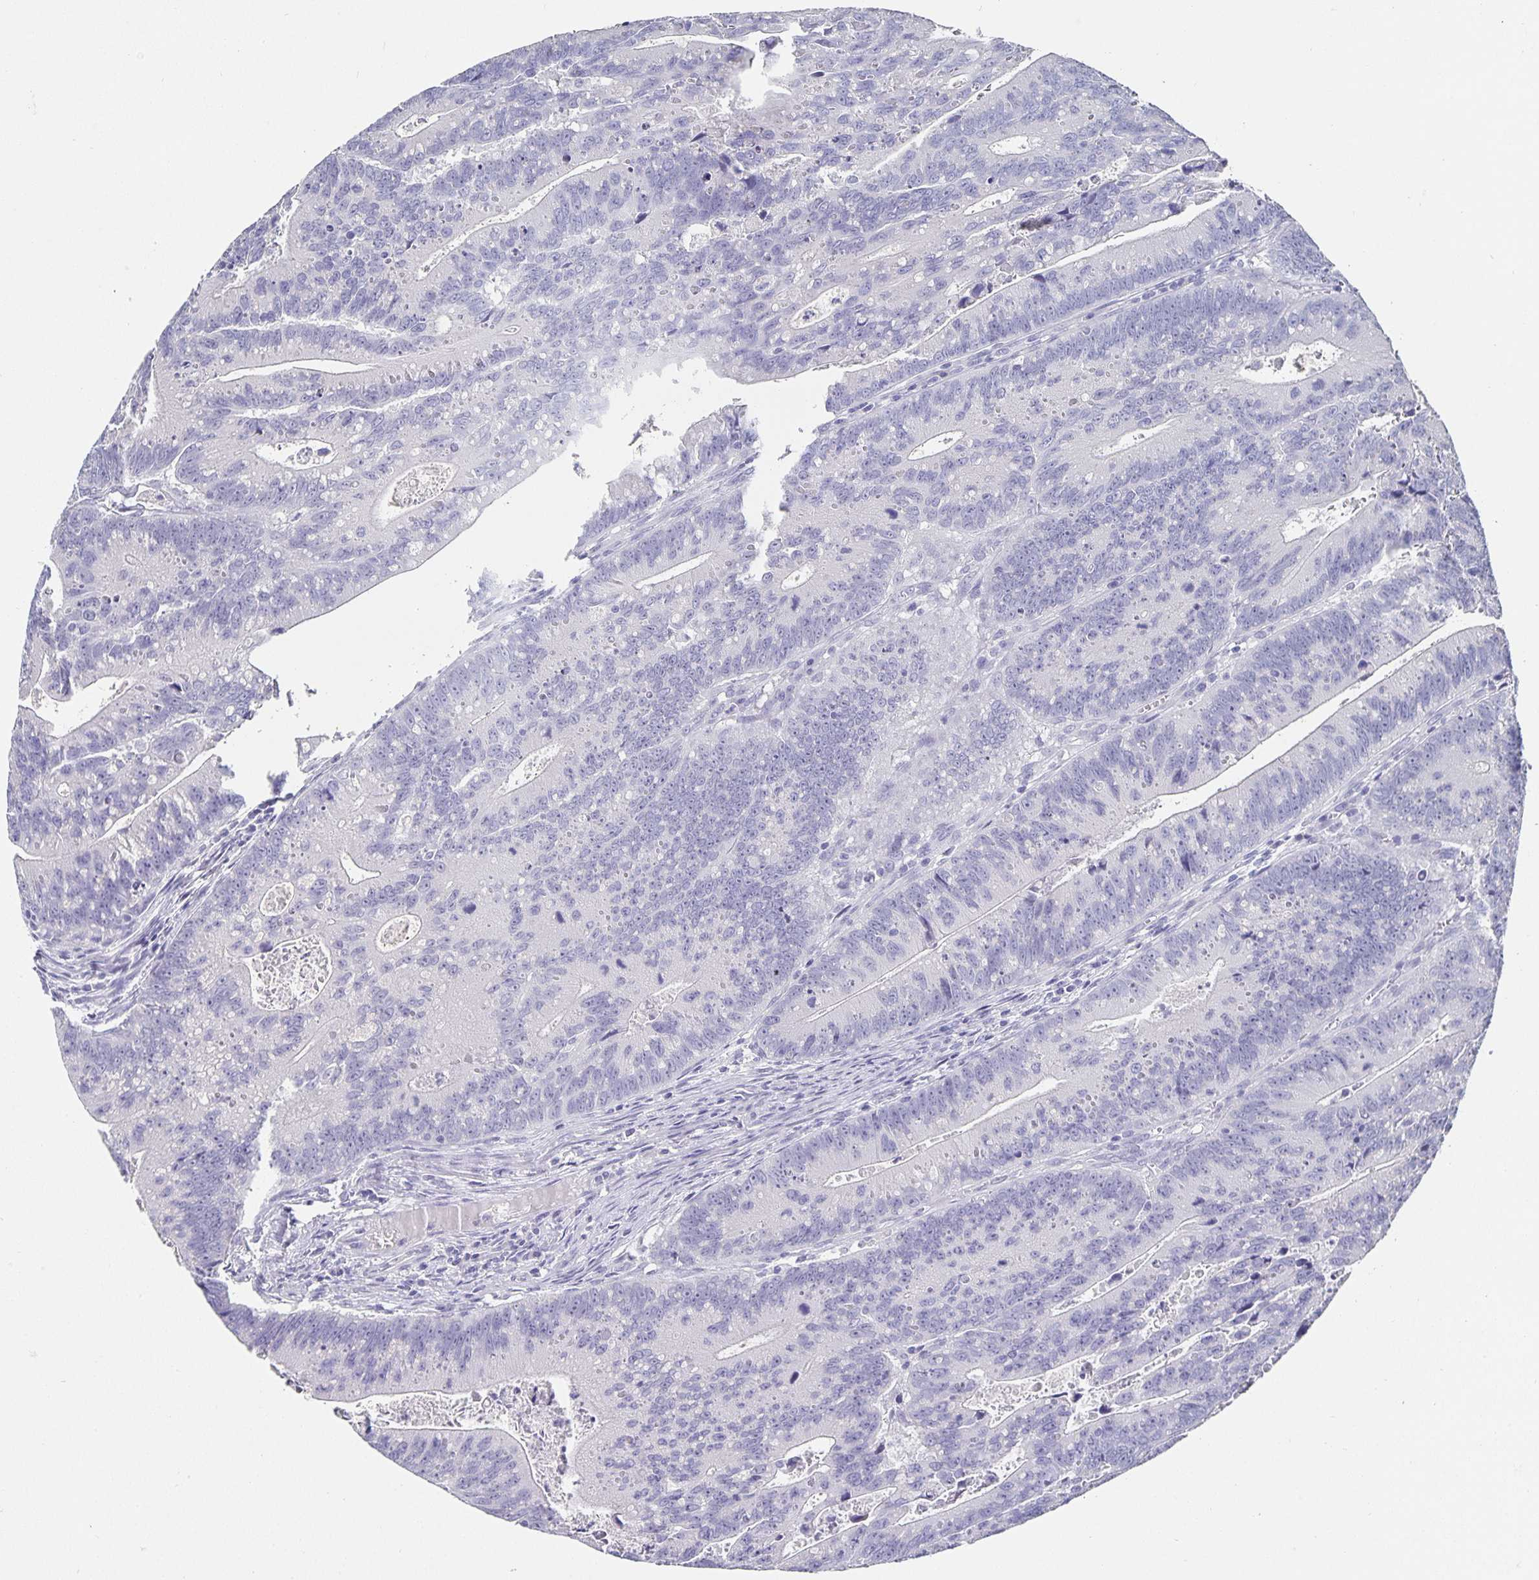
{"staining": {"intensity": "negative", "quantity": "none", "location": "none"}, "tissue": "colorectal cancer", "cell_type": "Tumor cells", "image_type": "cancer", "snomed": [{"axis": "morphology", "description": "Adenocarcinoma, NOS"}, {"axis": "topography", "description": "Rectum"}], "caption": "Tumor cells are negative for protein expression in human adenocarcinoma (colorectal).", "gene": "CHGA", "patient": {"sex": "female", "age": 81}}